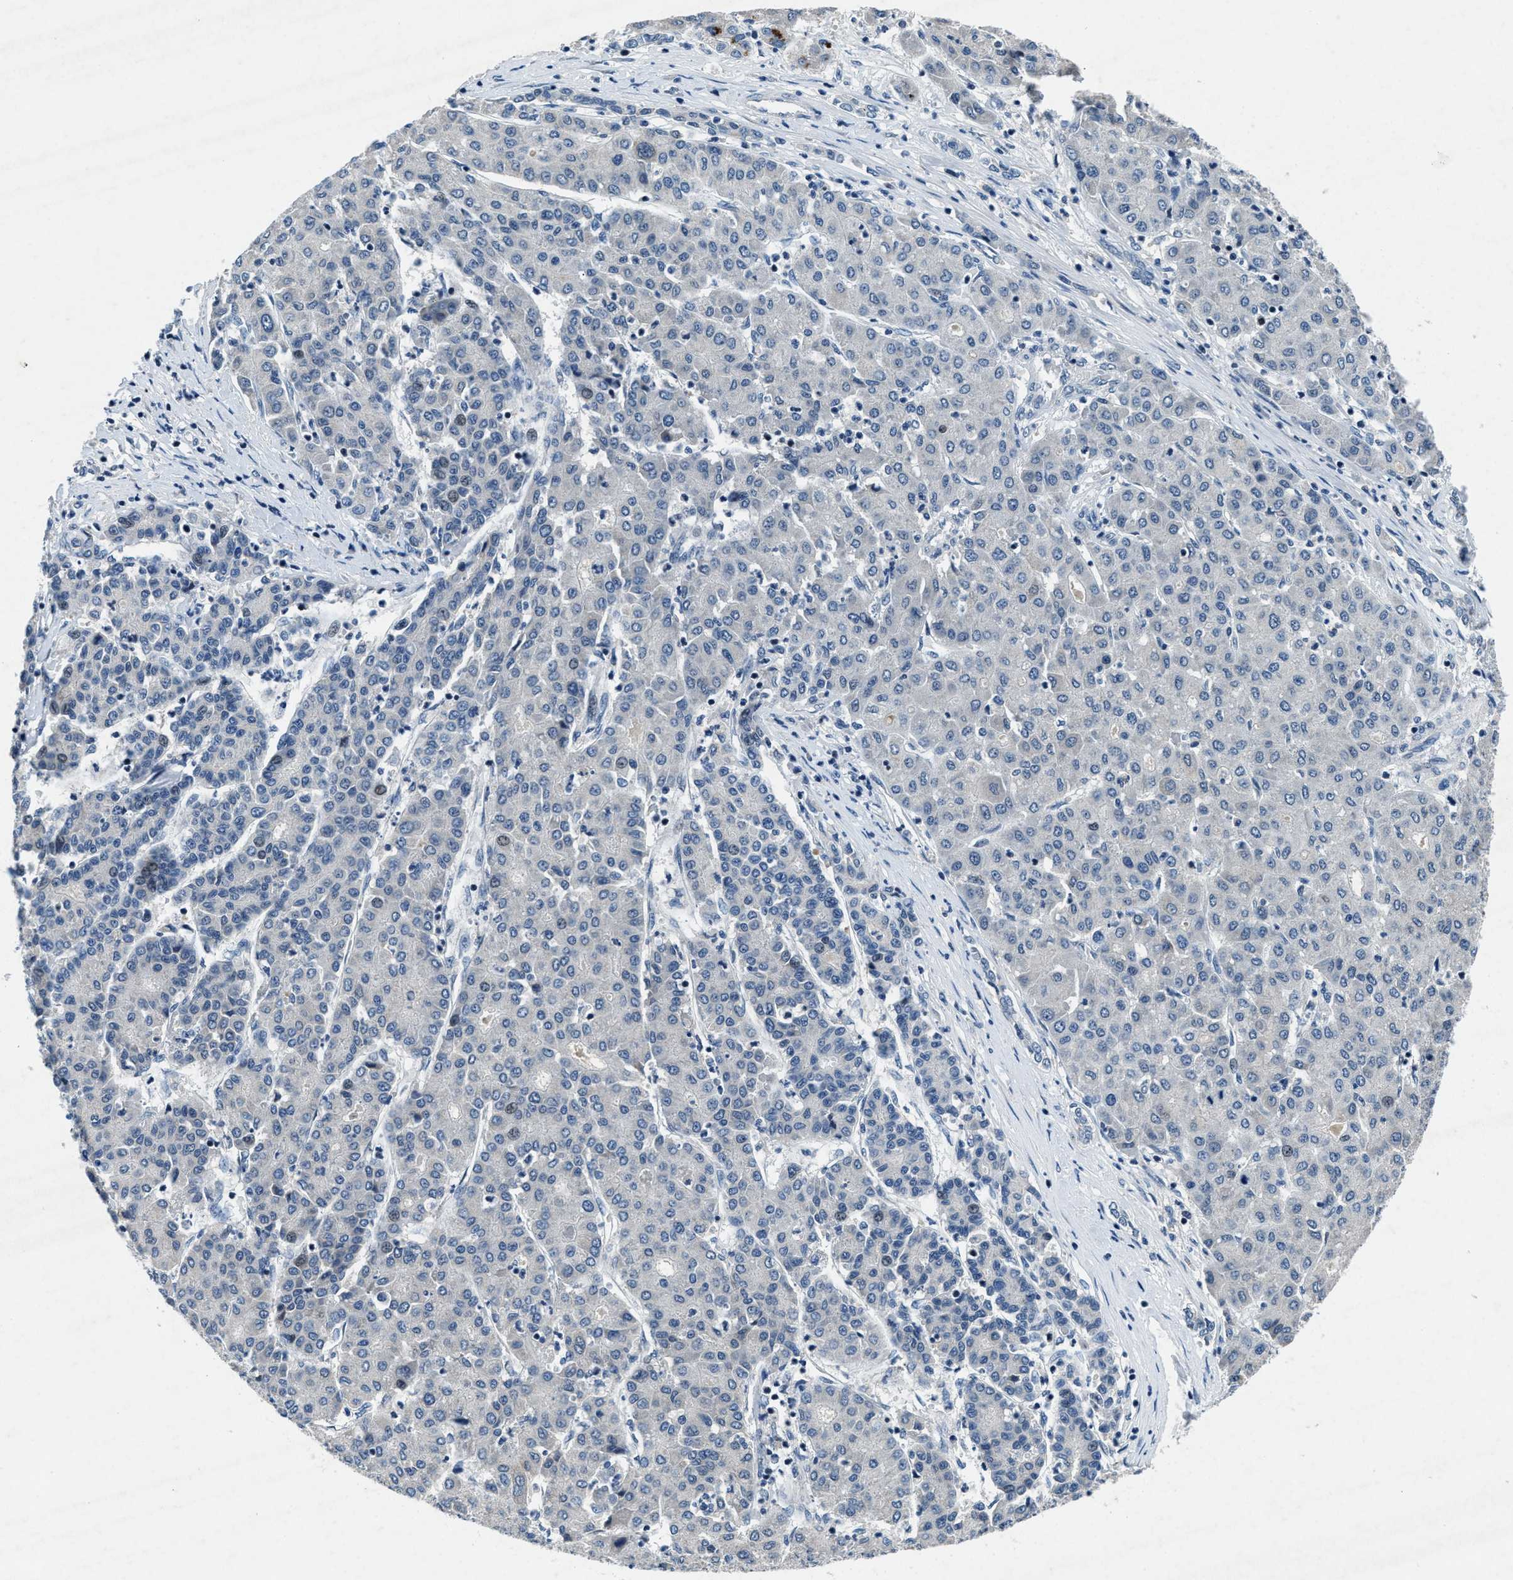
{"staining": {"intensity": "negative", "quantity": "none", "location": "none"}, "tissue": "liver cancer", "cell_type": "Tumor cells", "image_type": "cancer", "snomed": [{"axis": "morphology", "description": "Carcinoma, Hepatocellular, NOS"}, {"axis": "topography", "description": "Liver"}], "caption": "Tumor cells are negative for protein expression in human liver cancer (hepatocellular carcinoma). (Brightfield microscopy of DAB (3,3'-diaminobenzidine) immunohistochemistry at high magnification).", "gene": "PHLDA1", "patient": {"sex": "male", "age": 65}}